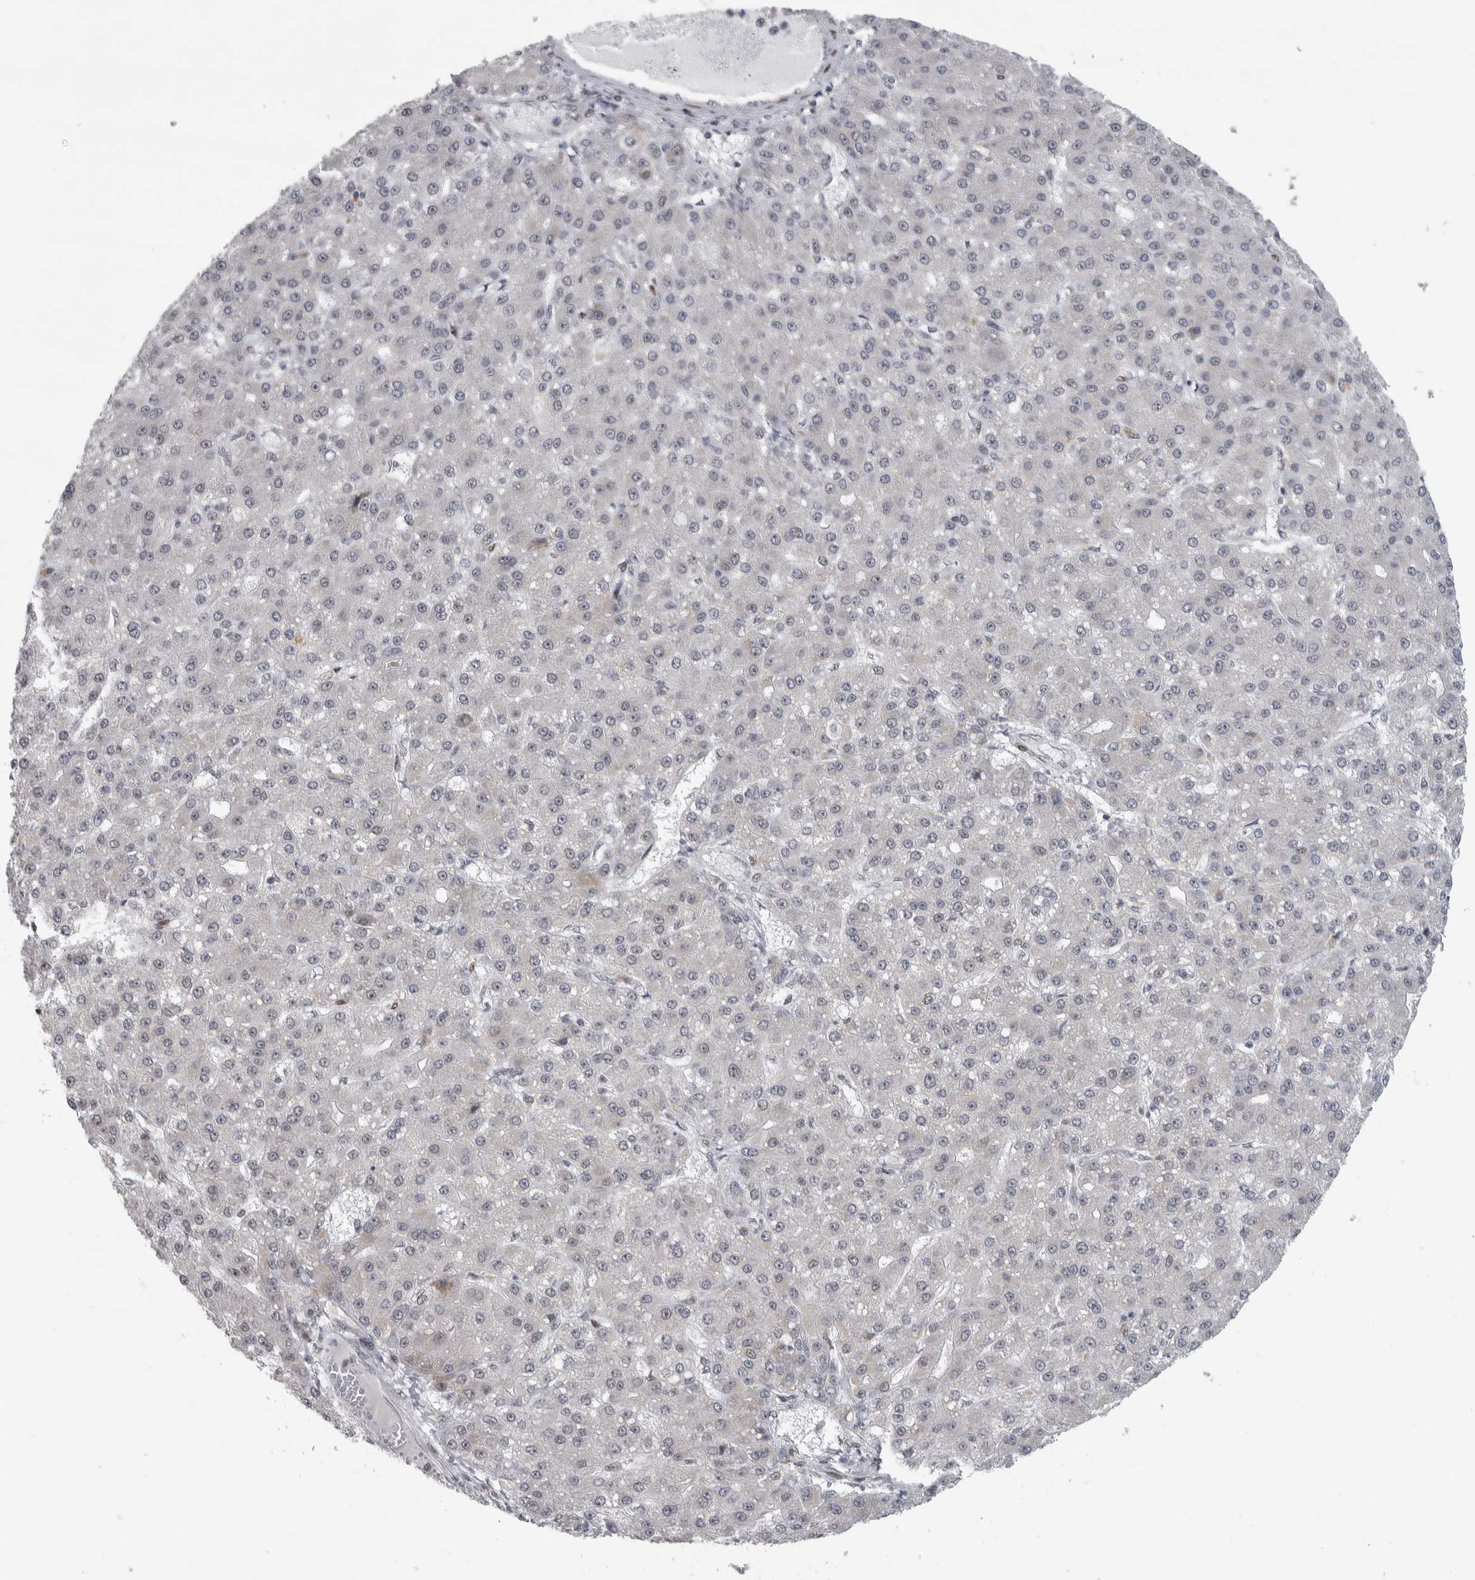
{"staining": {"intensity": "negative", "quantity": "none", "location": "none"}, "tissue": "liver cancer", "cell_type": "Tumor cells", "image_type": "cancer", "snomed": [{"axis": "morphology", "description": "Carcinoma, Hepatocellular, NOS"}, {"axis": "topography", "description": "Liver"}], "caption": "IHC histopathology image of neoplastic tissue: liver cancer (hepatocellular carcinoma) stained with DAB demonstrates no significant protein expression in tumor cells.", "gene": "HEXIM2", "patient": {"sex": "male", "age": 67}}